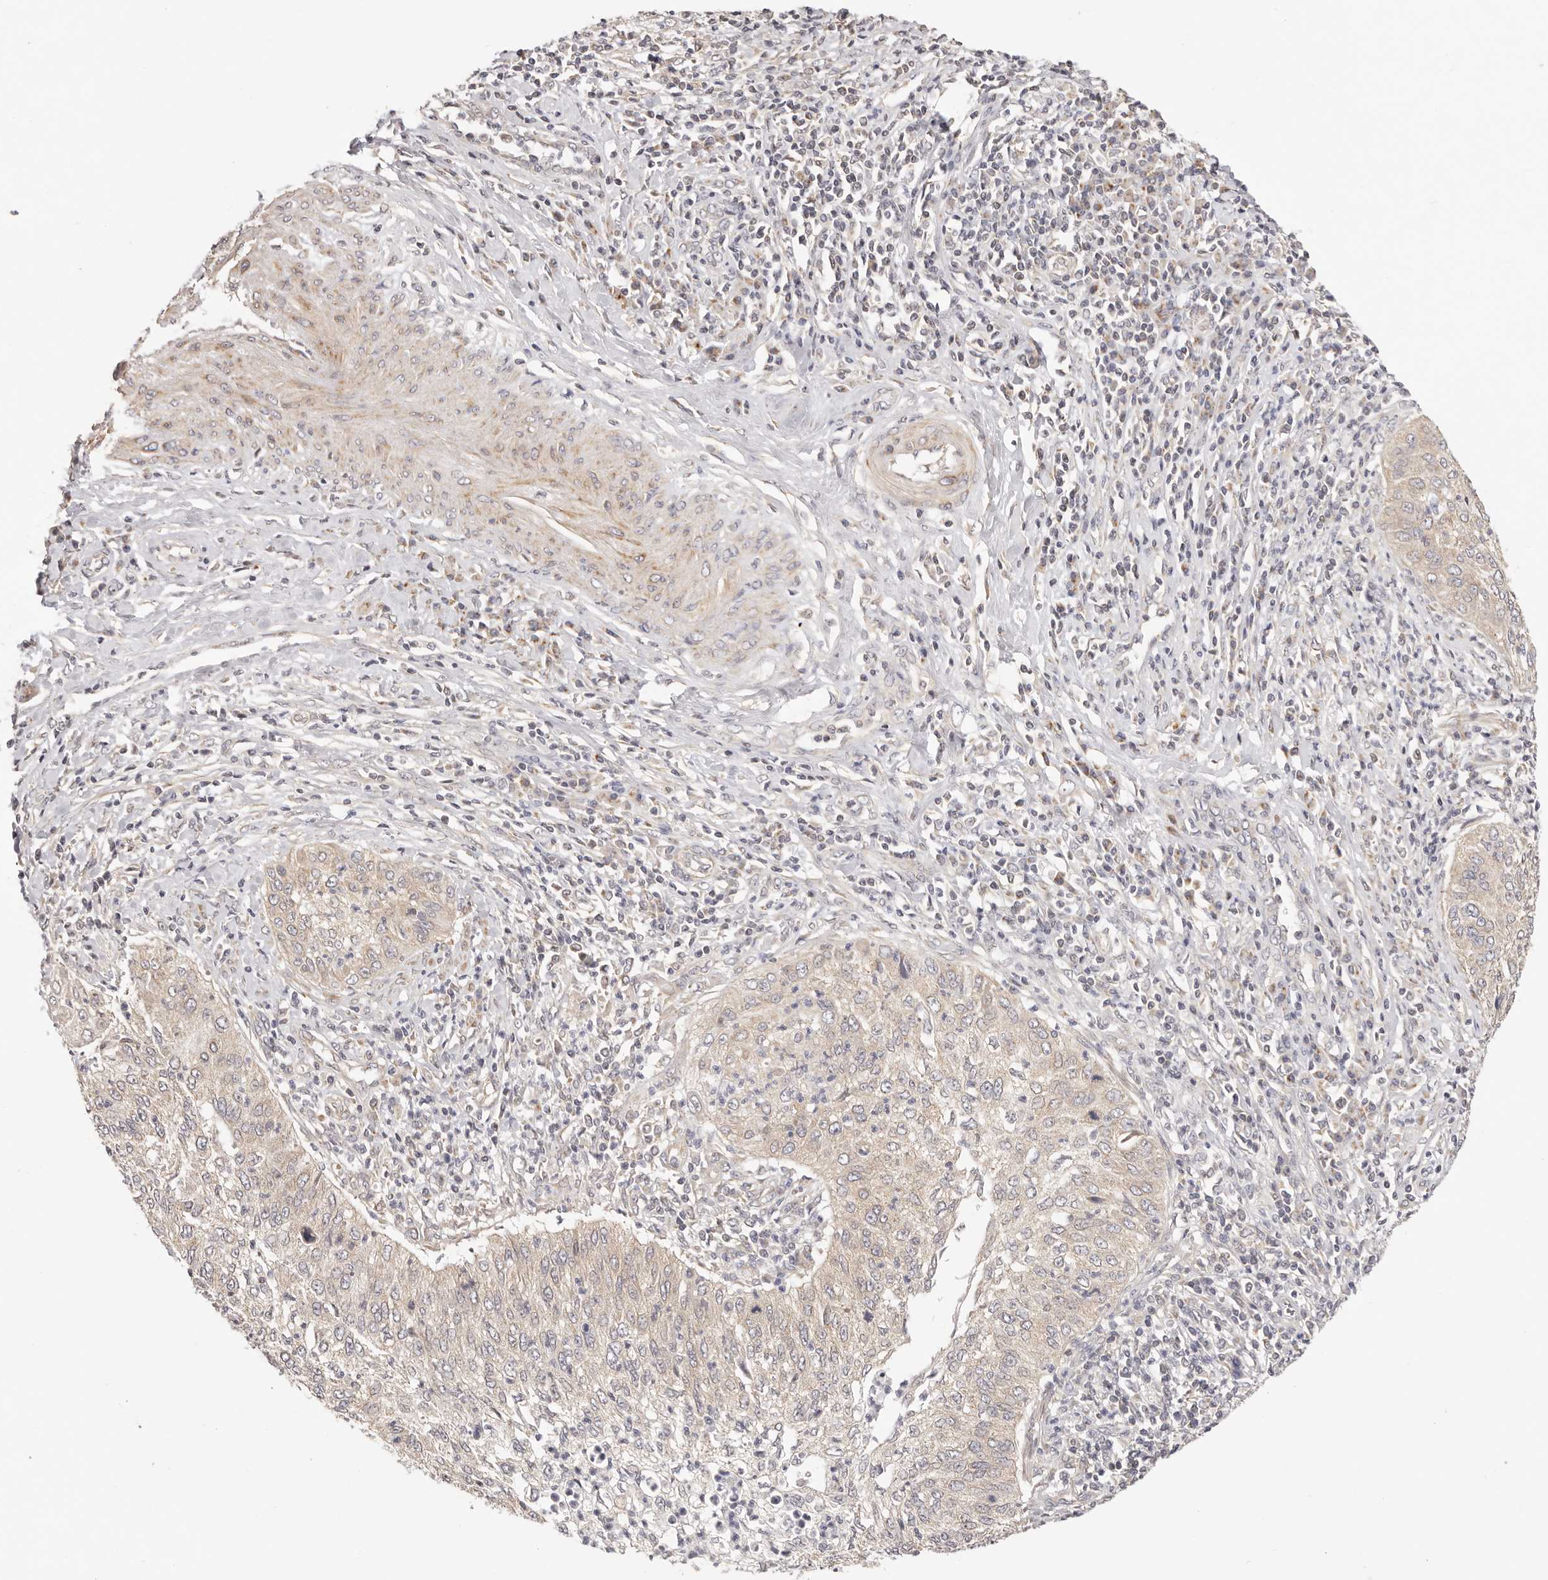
{"staining": {"intensity": "negative", "quantity": "none", "location": "none"}, "tissue": "cervical cancer", "cell_type": "Tumor cells", "image_type": "cancer", "snomed": [{"axis": "morphology", "description": "Squamous cell carcinoma, NOS"}, {"axis": "topography", "description": "Cervix"}], "caption": "A histopathology image of cervical cancer stained for a protein shows no brown staining in tumor cells.", "gene": "KCMF1", "patient": {"sex": "female", "age": 30}}